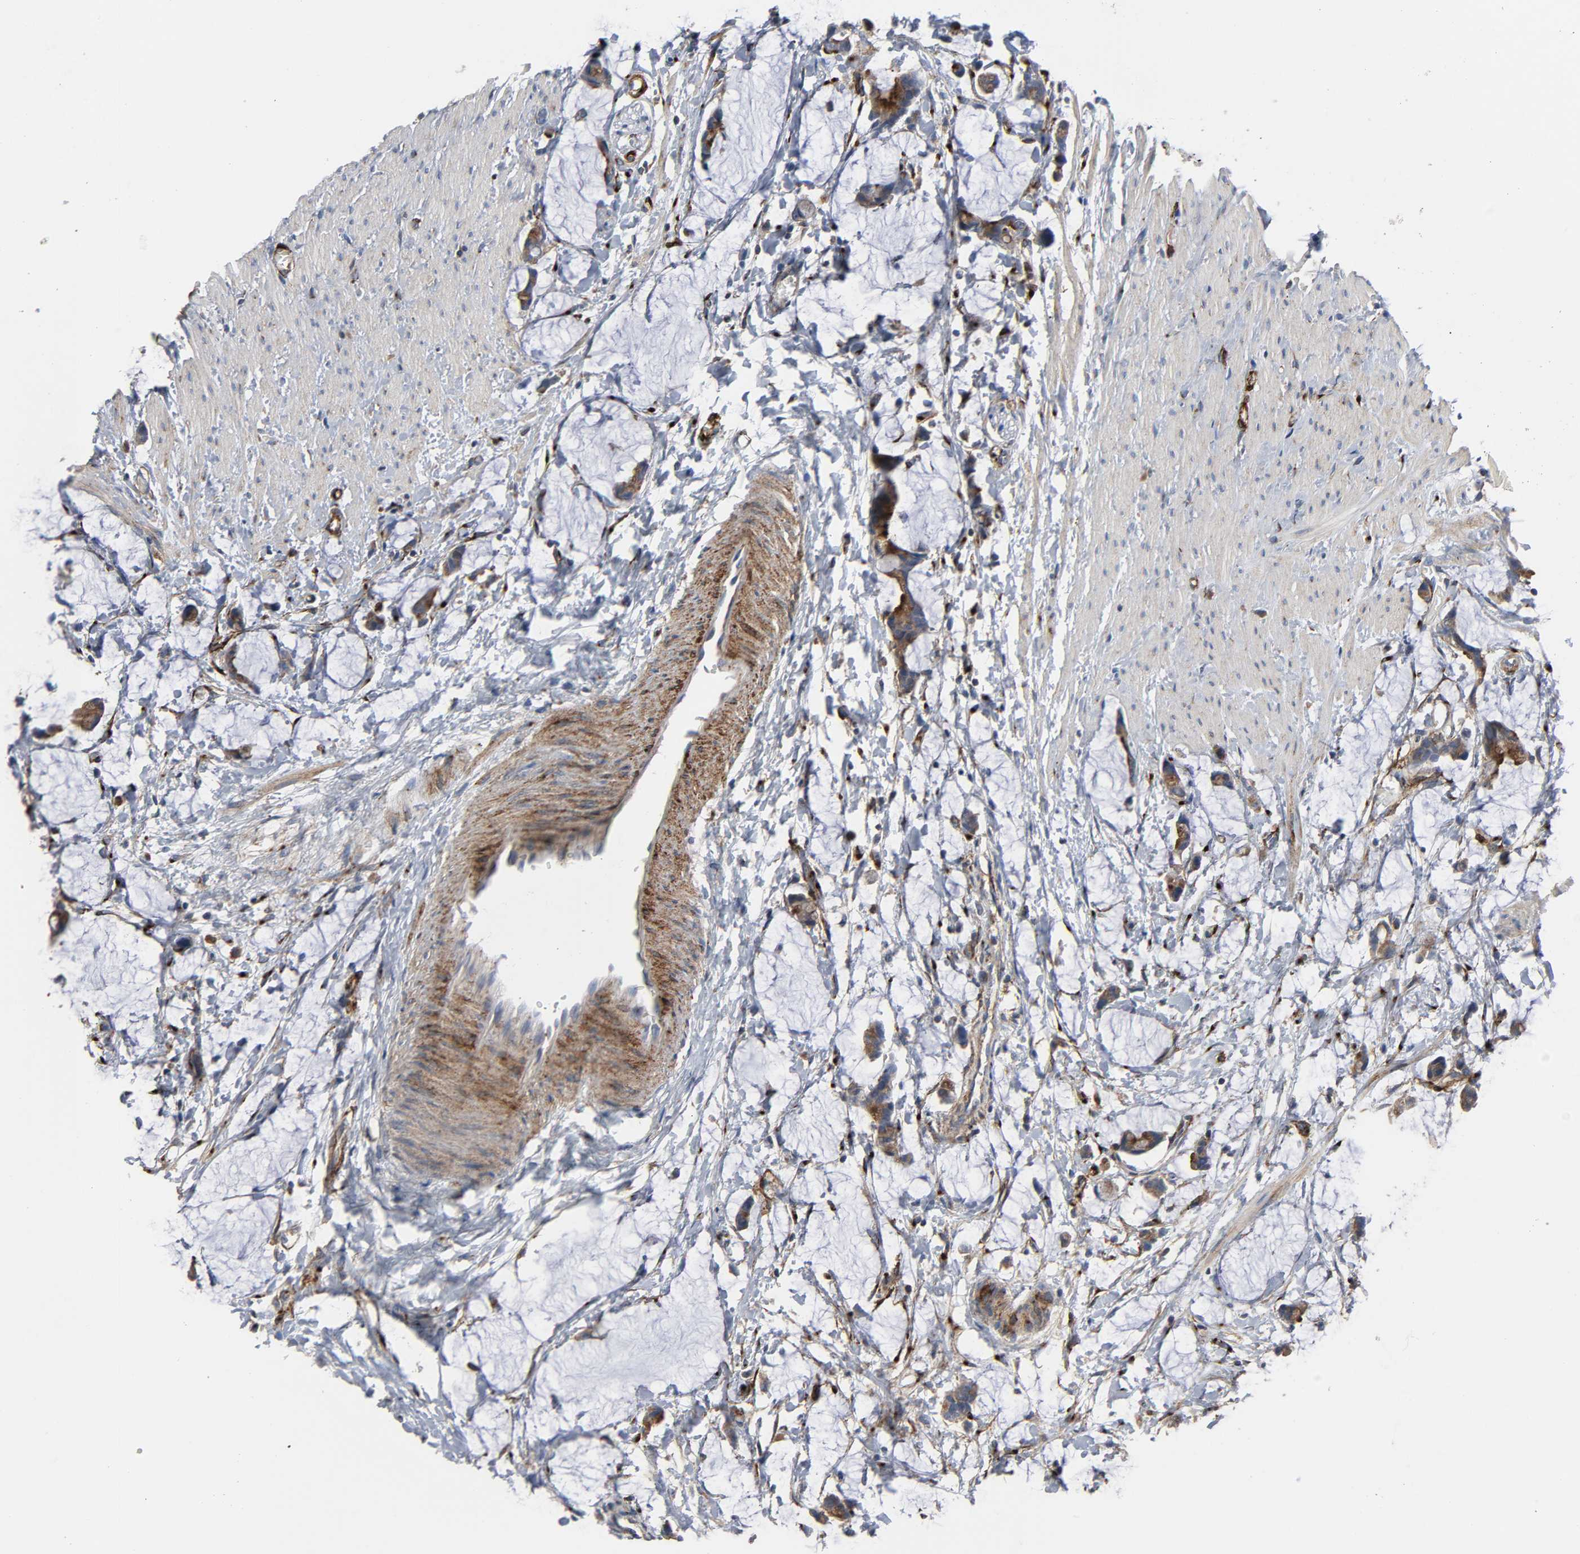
{"staining": {"intensity": "moderate", "quantity": ">75%", "location": "cytoplasmic/membranous"}, "tissue": "colorectal cancer", "cell_type": "Tumor cells", "image_type": "cancer", "snomed": [{"axis": "morphology", "description": "Adenocarcinoma, NOS"}, {"axis": "topography", "description": "Colon"}], "caption": "Immunohistochemistry (IHC) of human adenocarcinoma (colorectal) shows medium levels of moderate cytoplasmic/membranous staining in approximately >75% of tumor cells.", "gene": "ARHGAP1", "patient": {"sex": "male", "age": 14}}